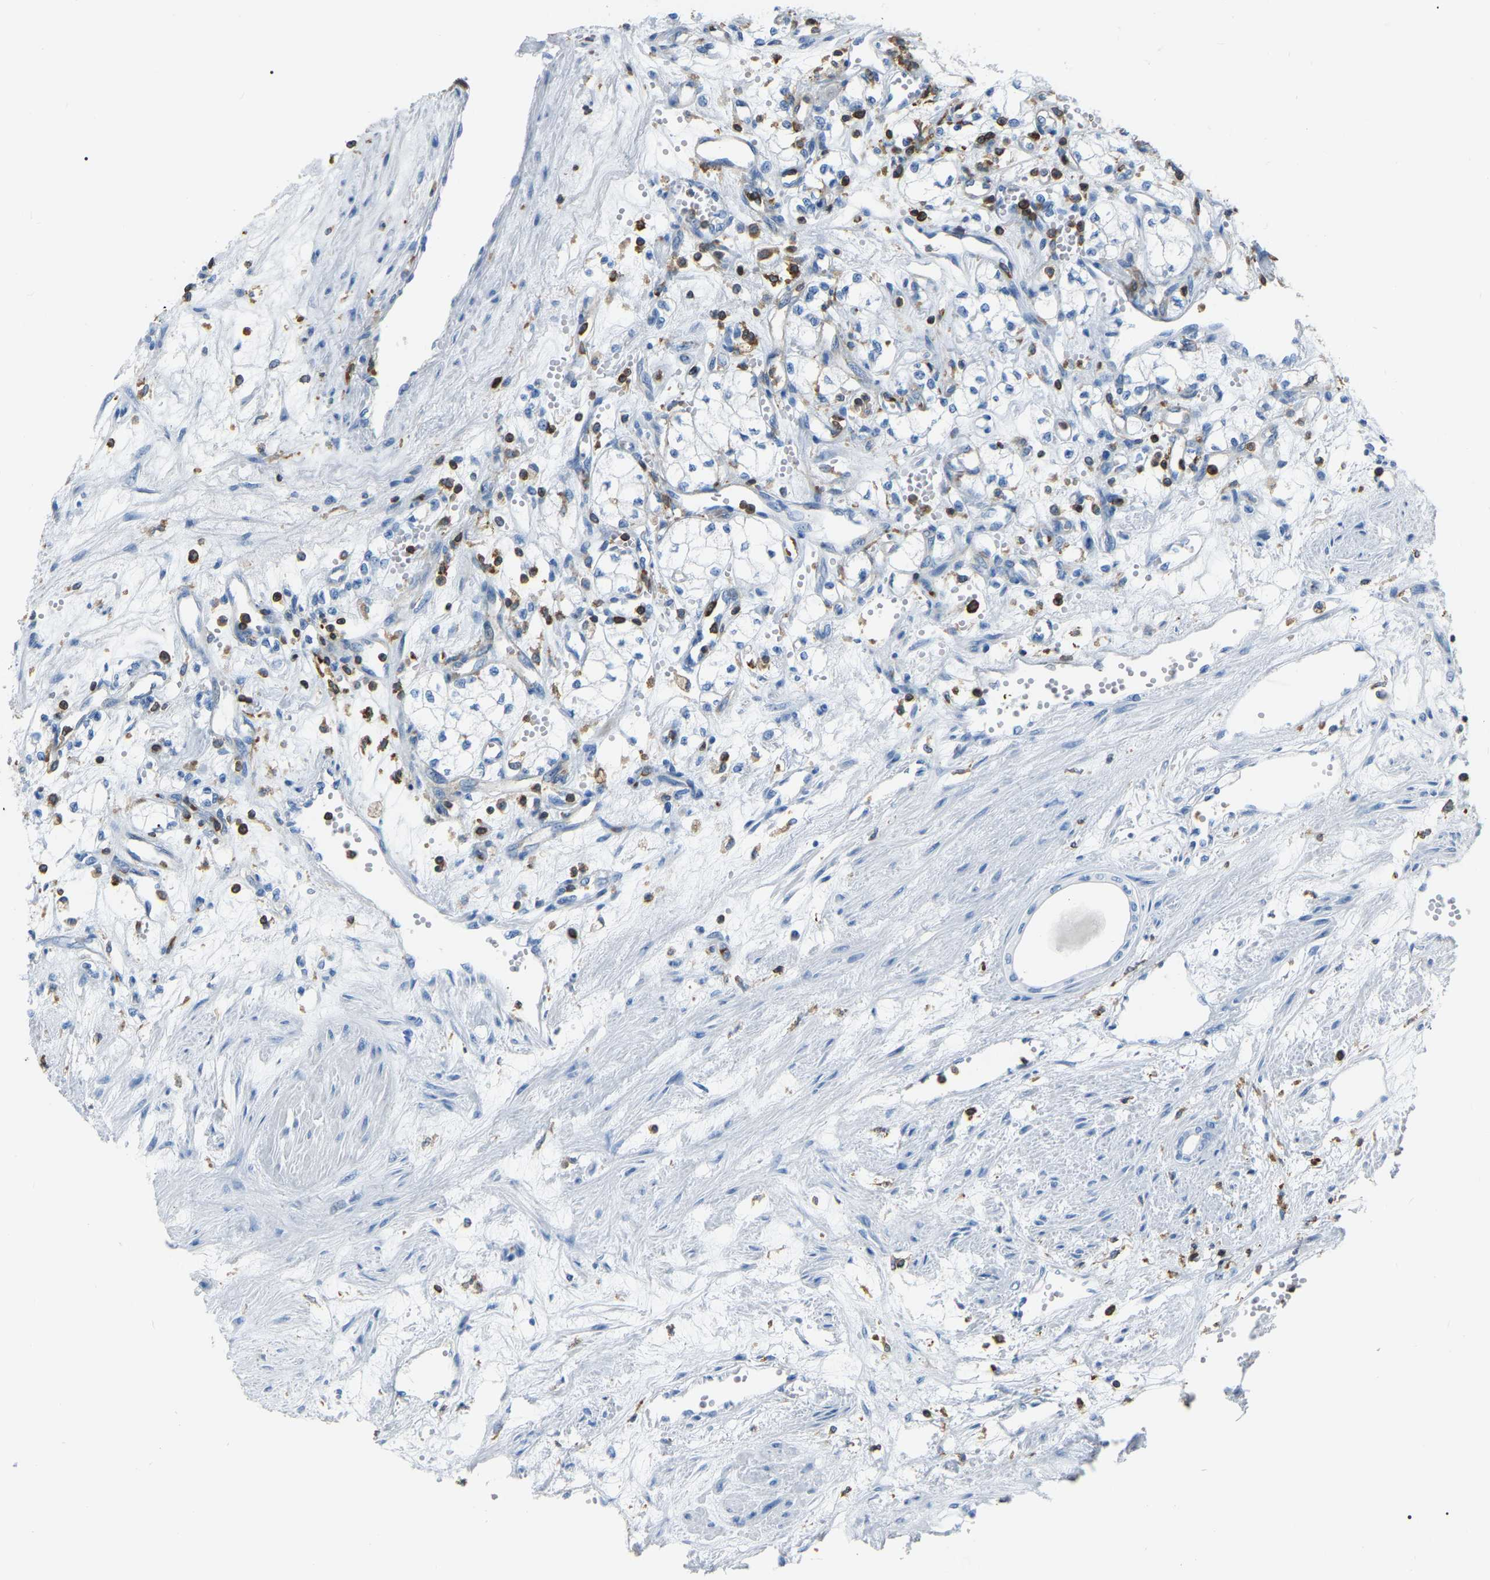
{"staining": {"intensity": "negative", "quantity": "none", "location": "none"}, "tissue": "renal cancer", "cell_type": "Tumor cells", "image_type": "cancer", "snomed": [{"axis": "morphology", "description": "Adenocarcinoma, NOS"}, {"axis": "topography", "description": "Kidney"}], "caption": "Immunohistochemistry (IHC) of renal cancer shows no expression in tumor cells.", "gene": "ARHGAP45", "patient": {"sex": "male", "age": 59}}